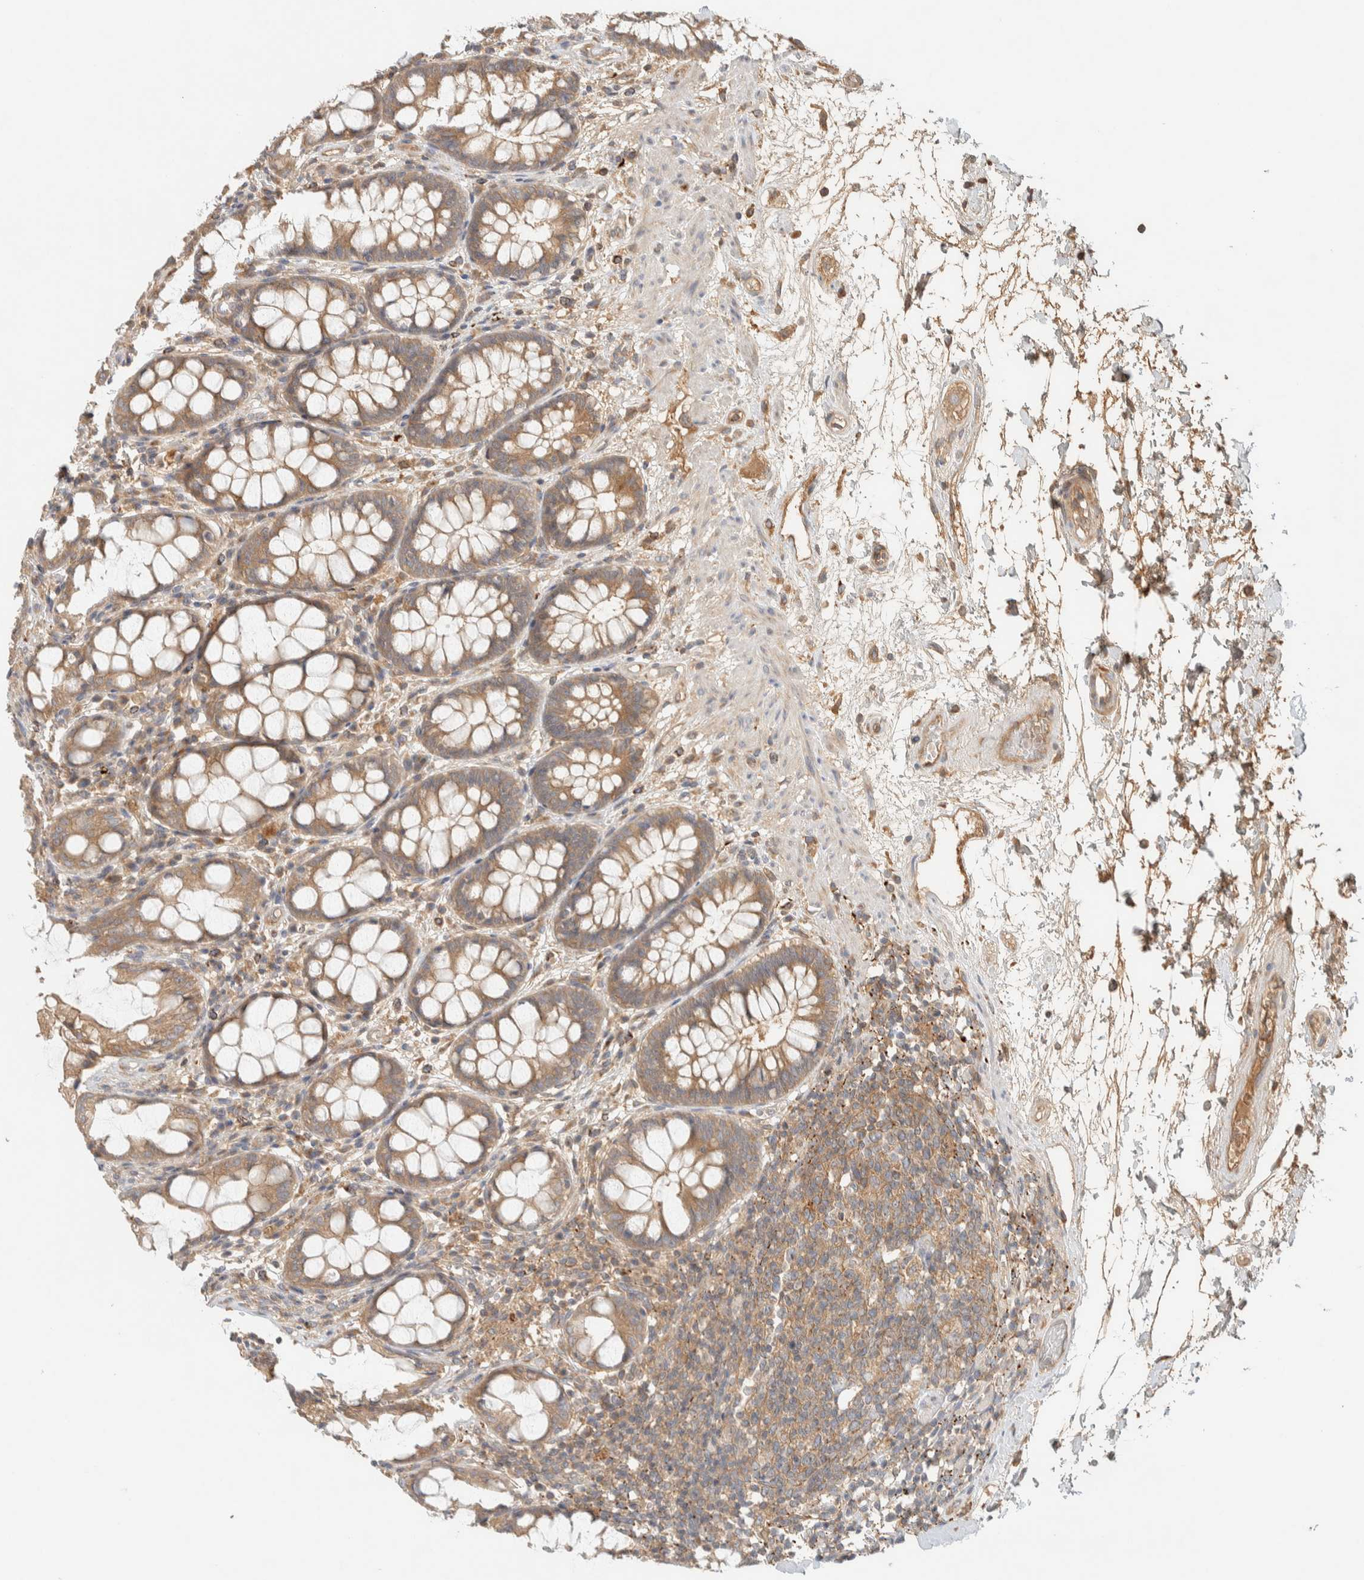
{"staining": {"intensity": "moderate", "quantity": ">75%", "location": "cytoplasmic/membranous"}, "tissue": "rectum", "cell_type": "Glandular cells", "image_type": "normal", "snomed": [{"axis": "morphology", "description": "Normal tissue, NOS"}, {"axis": "topography", "description": "Rectum"}], "caption": "Immunohistochemical staining of unremarkable rectum reveals >75% levels of moderate cytoplasmic/membranous protein expression in approximately >75% of glandular cells. (Brightfield microscopy of DAB IHC at high magnification).", "gene": "FAM167A", "patient": {"sex": "male", "age": 64}}